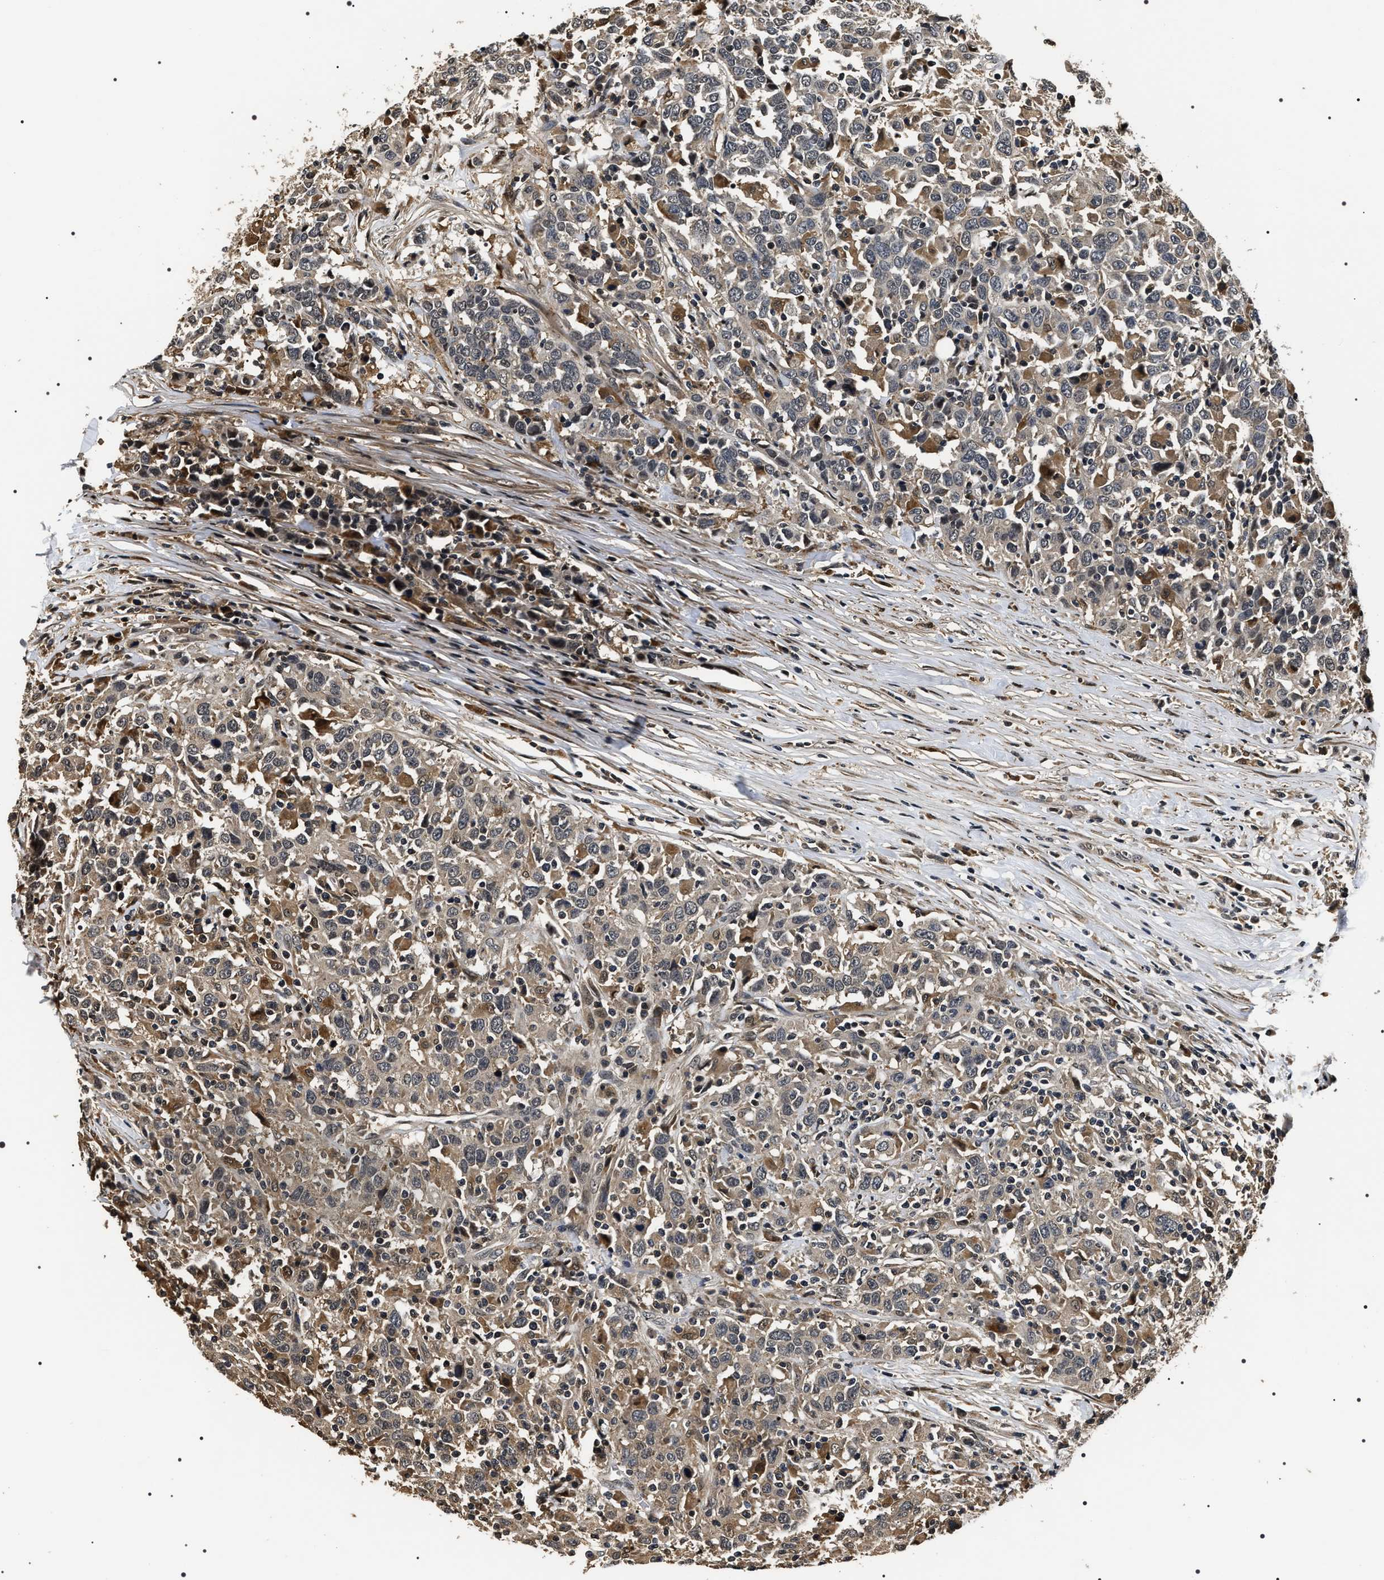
{"staining": {"intensity": "weak", "quantity": "<25%", "location": "cytoplasmic/membranous"}, "tissue": "urothelial cancer", "cell_type": "Tumor cells", "image_type": "cancer", "snomed": [{"axis": "morphology", "description": "Urothelial carcinoma, High grade"}, {"axis": "topography", "description": "Urinary bladder"}], "caption": "High magnification brightfield microscopy of urothelial cancer stained with DAB (3,3'-diaminobenzidine) (brown) and counterstained with hematoxylin (blue): tumor cells show no significant expression.", "gene": "ARHGAP22", "patient": {"sex": "male", "age": 61}}